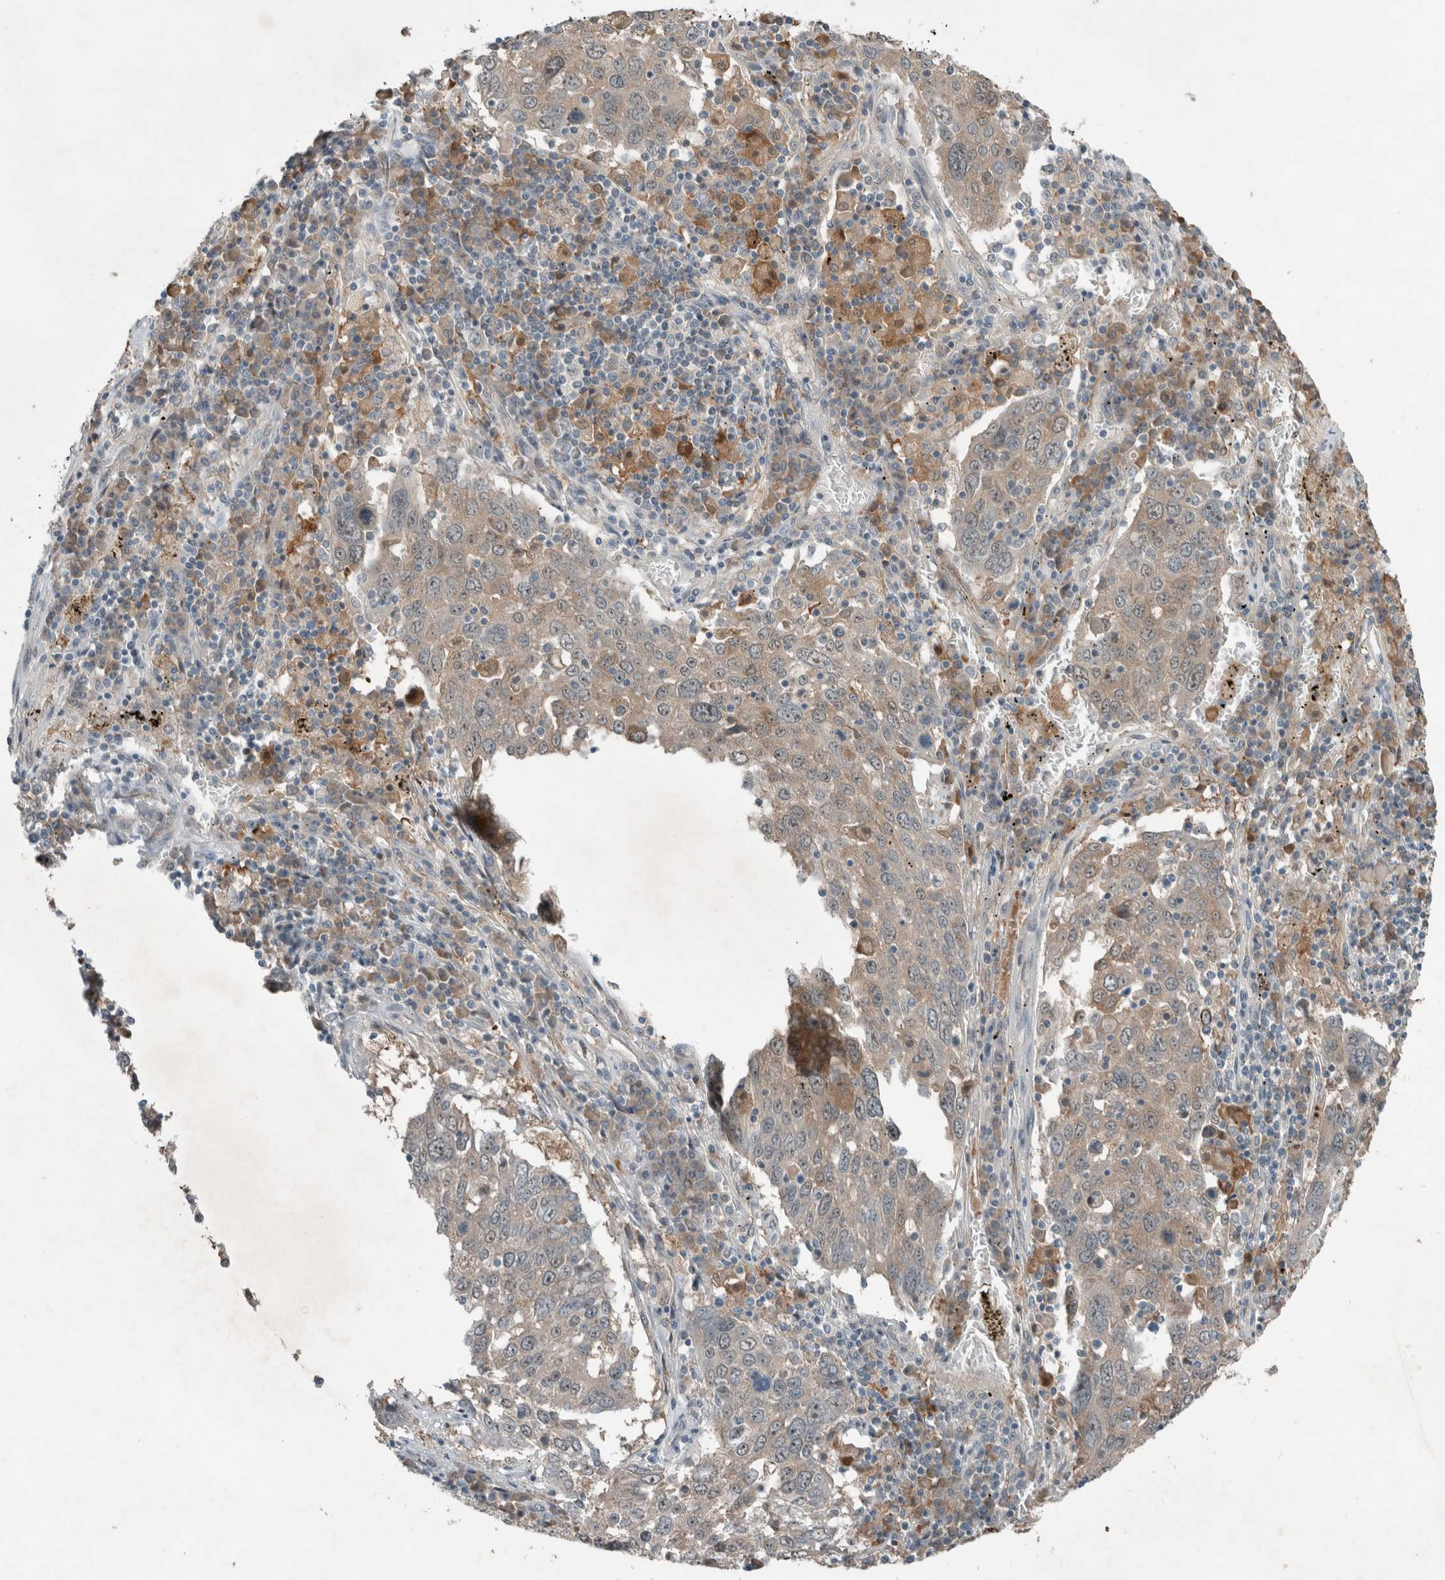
{"staining": {"intensity": "weak", "quantity": ">75%", "location": "cytoplasmic/membranous"}, "tissue": "lung cancer", "cell_type": "Tumor cells", "image_type": "cancer", "snomed": [{"axis": "morphology", "description": "Squamous cell carcinoma, NOS"}, {"axis": "topography", "description": "Lung"}], "caption": "The histopathology image demonstrates immunohistochemical staining of lung squamous cell carcinoma. There is weak cytoplasmic/membranous staining is identified in approximately >75% of tumor cells.", "gene": "RALGDS", "patient": {"sex": "male", "age": 65}}